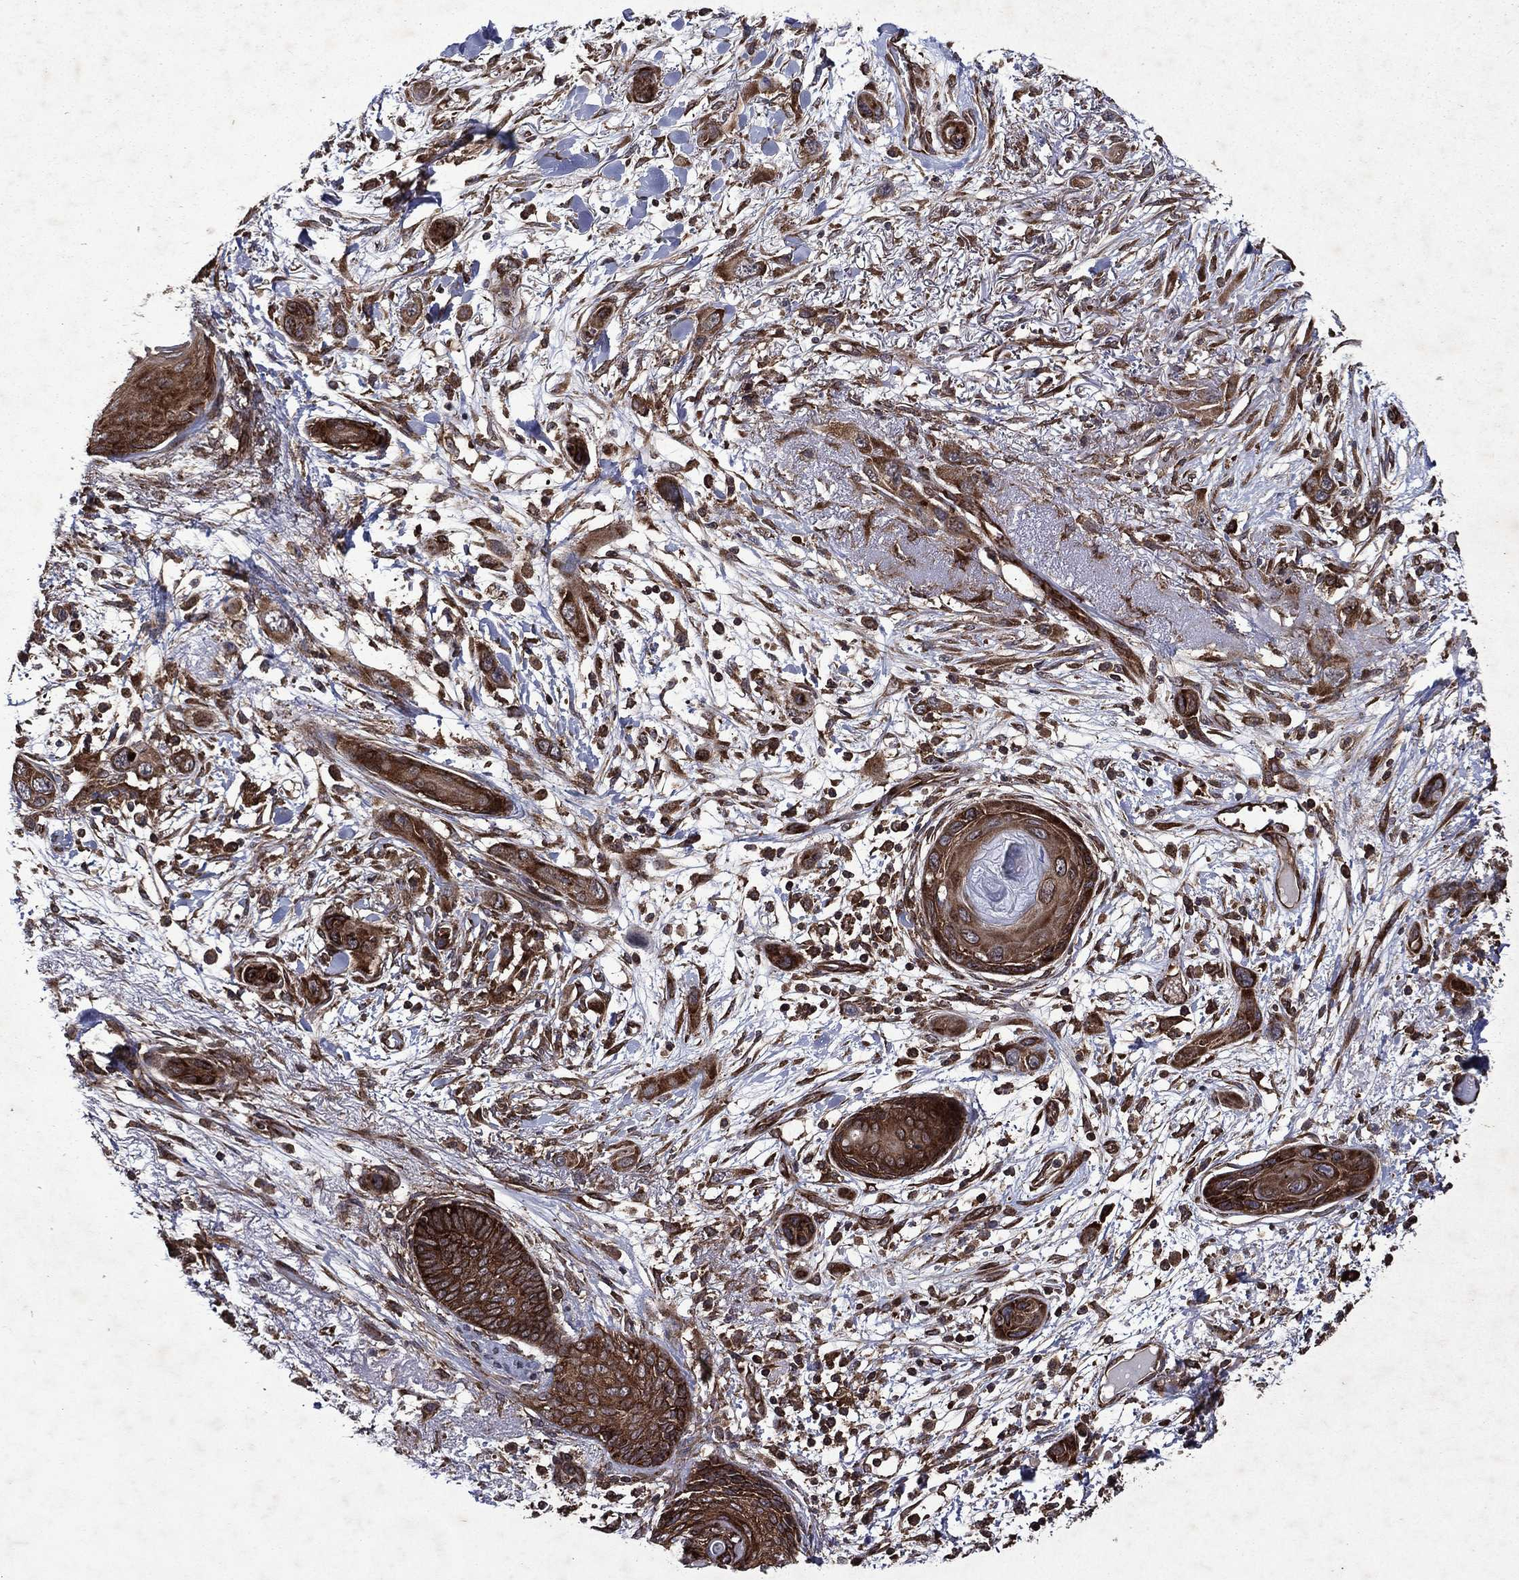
{"staining": {"intensity": "strong", "quantity": "25%-75%", "location": "cytoplasmic/membranous"}, "tissue": "skin cancer", "cell_type": "Tumor cells", "image_type": "cancer", "snomed": [{"axis": "morphology", "description": "Squamous cell carcinoma, NOS"}, {"axis": "topography", "description": "Skin"}], "caption": "The immunohistochemical stain labels strong cytoplasmic/membranous positivity in tumor cells of skin cancer tissue. (brown staining indicates protein expression, while blue staining denotes nuclei).", "gene": "EIF2B4", "patient": {"sex": "male", "age": 79}}